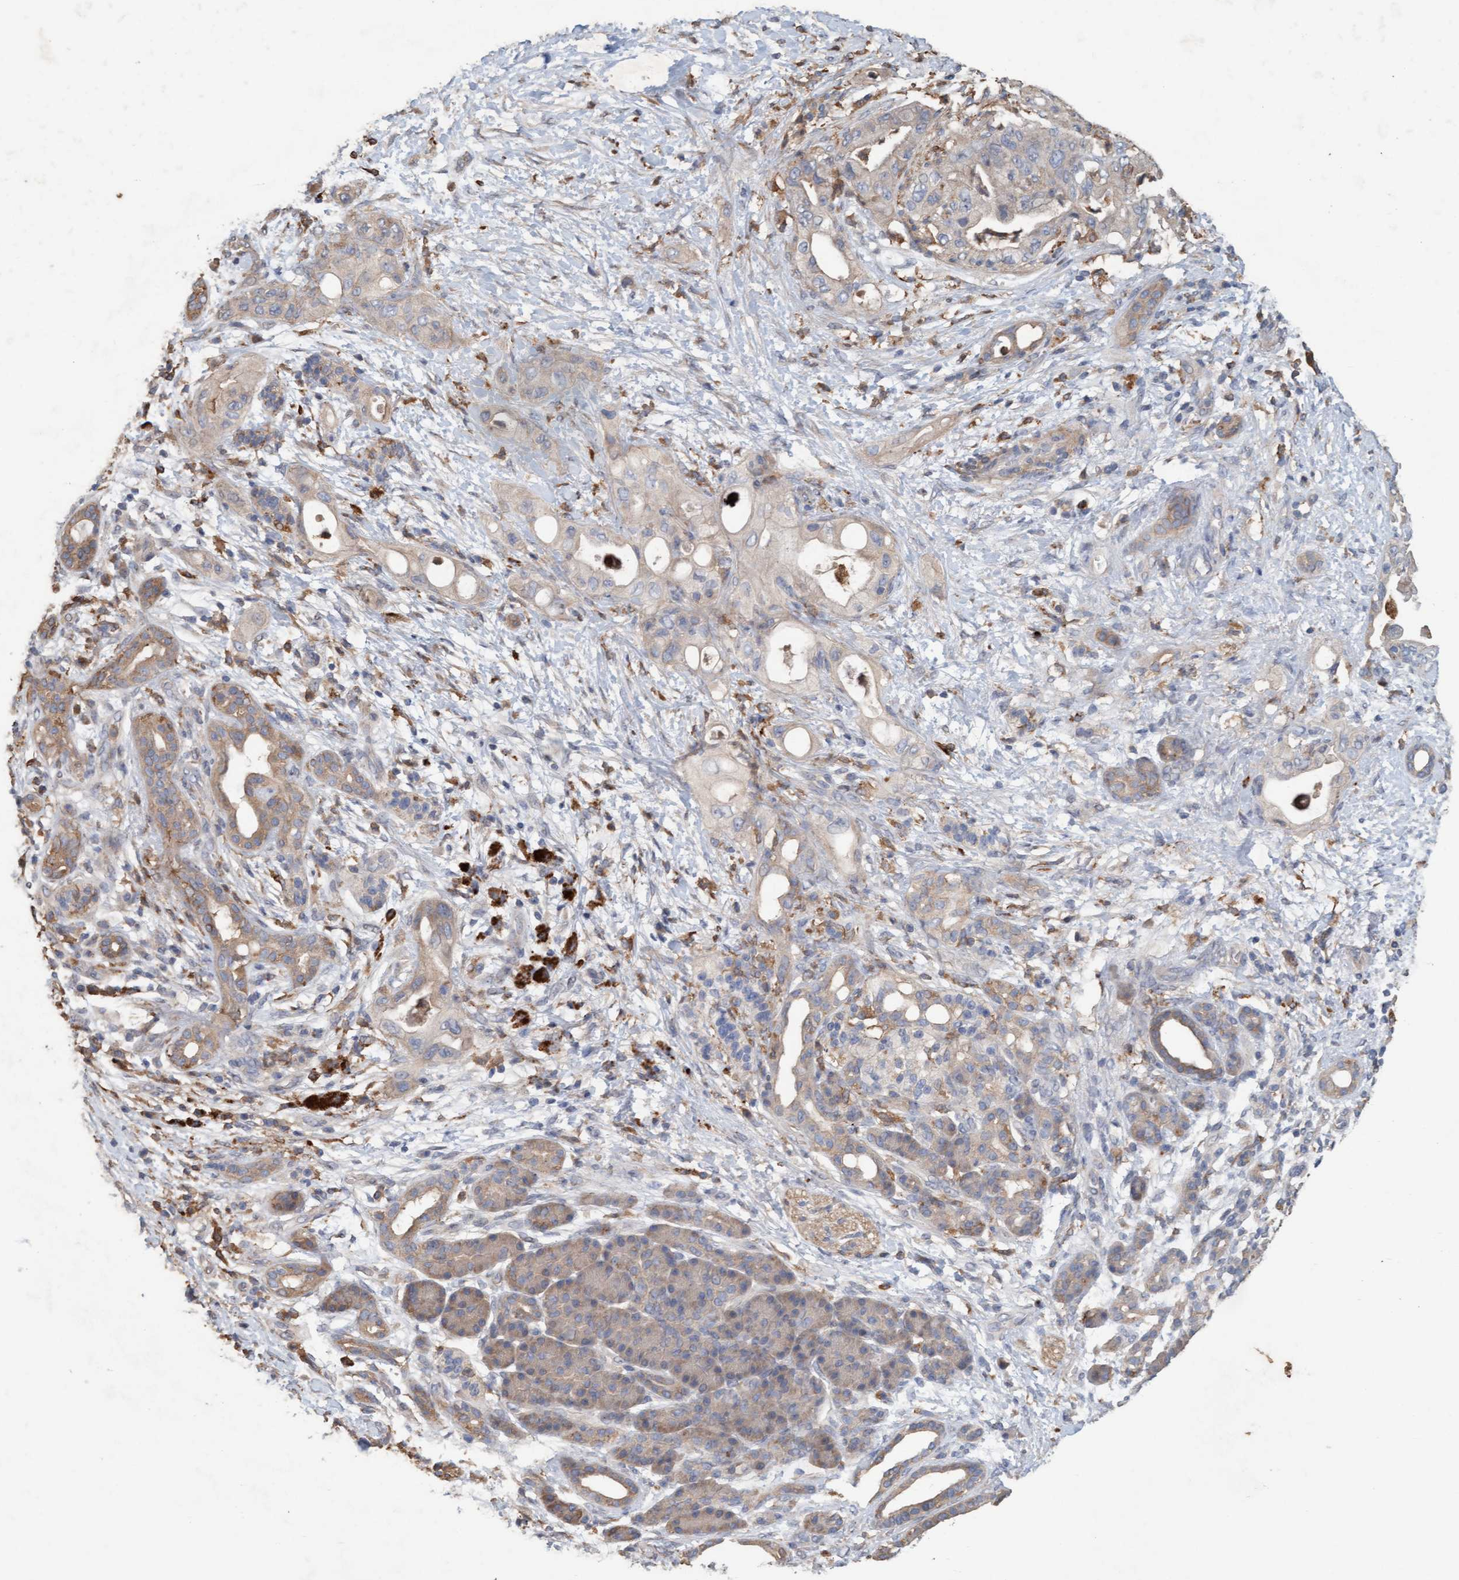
{"staining": {"intensity": "negative", "quantity": "none", "location": "none"}, "tissue": "pancreatic cancer", "cell_type": "Tumor cells", "image_type": "cancer", "snomed": [{"axis": "morphology", "description": "Adenocarcinoma, NOS"}, {"axis": "topography", "description": "Pancreas"}], "caption": "Pancreatic cancer stained for a protein using immunohistochemistry (IHC) reveals no staining tumor cells.", "gene": "LONRF1", "patient": {"sex": "male", "age": 59}}